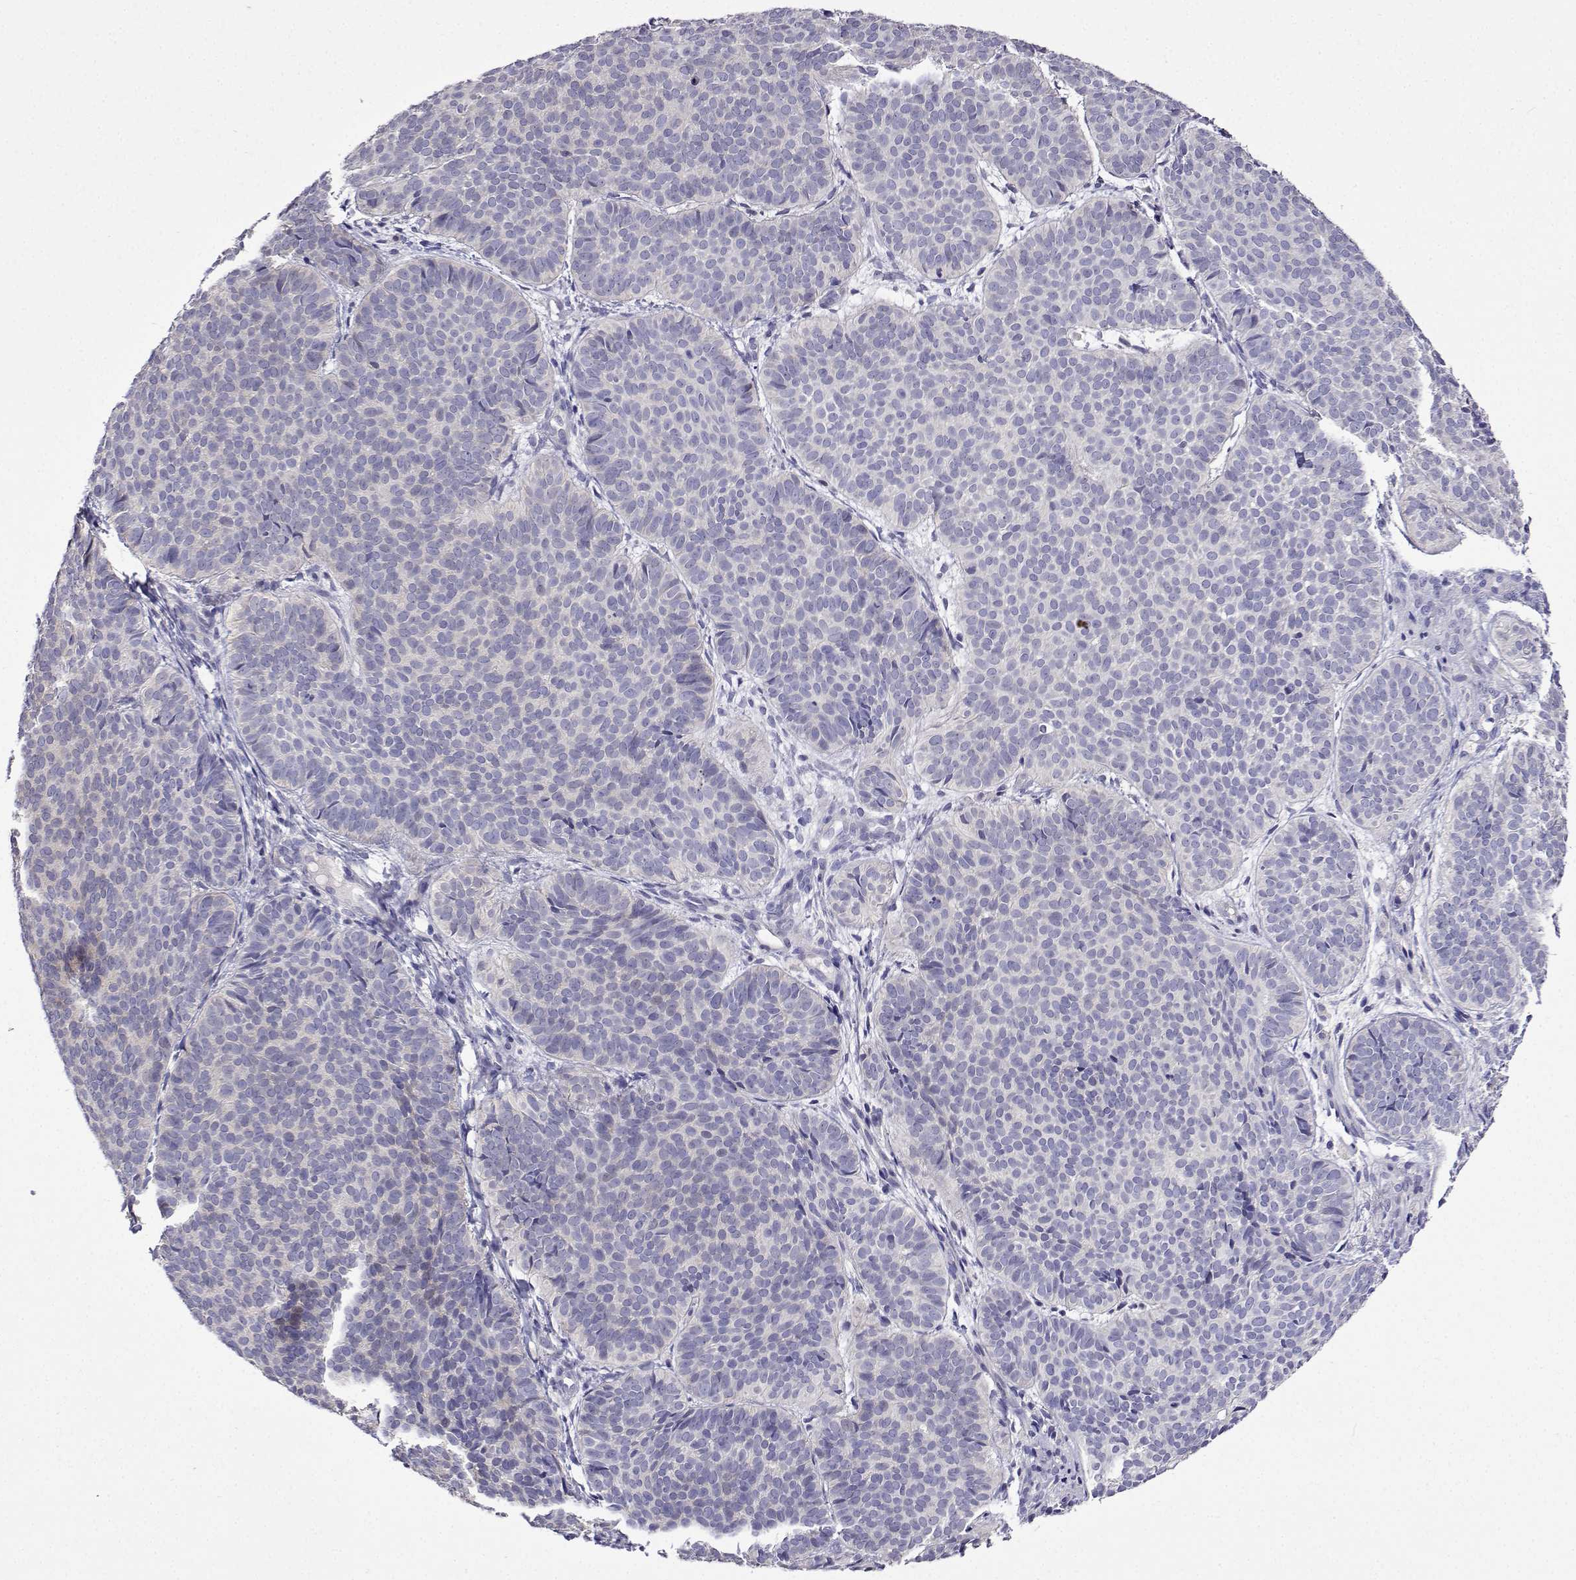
{"staining": {"intensity": "negative", "quantity": "none", "location": "none"}, "tissue": "skin cancer", "cell_type": "Tumor cells", "image_type": "cancer", "snomed": [{"axis": "morphology", "description": "Basal cell carcinoma"}, {"axis": "topography", "description": "Skin"}], "caption": "IHC micrograph of human skin basal cell carcinoma stained for a protein (brown), which shows no positivity in tumor cells. (DAB IHC, high magnification).", "gene": "SULT2A1", "patient": {"sex": "male", "age": 57}}